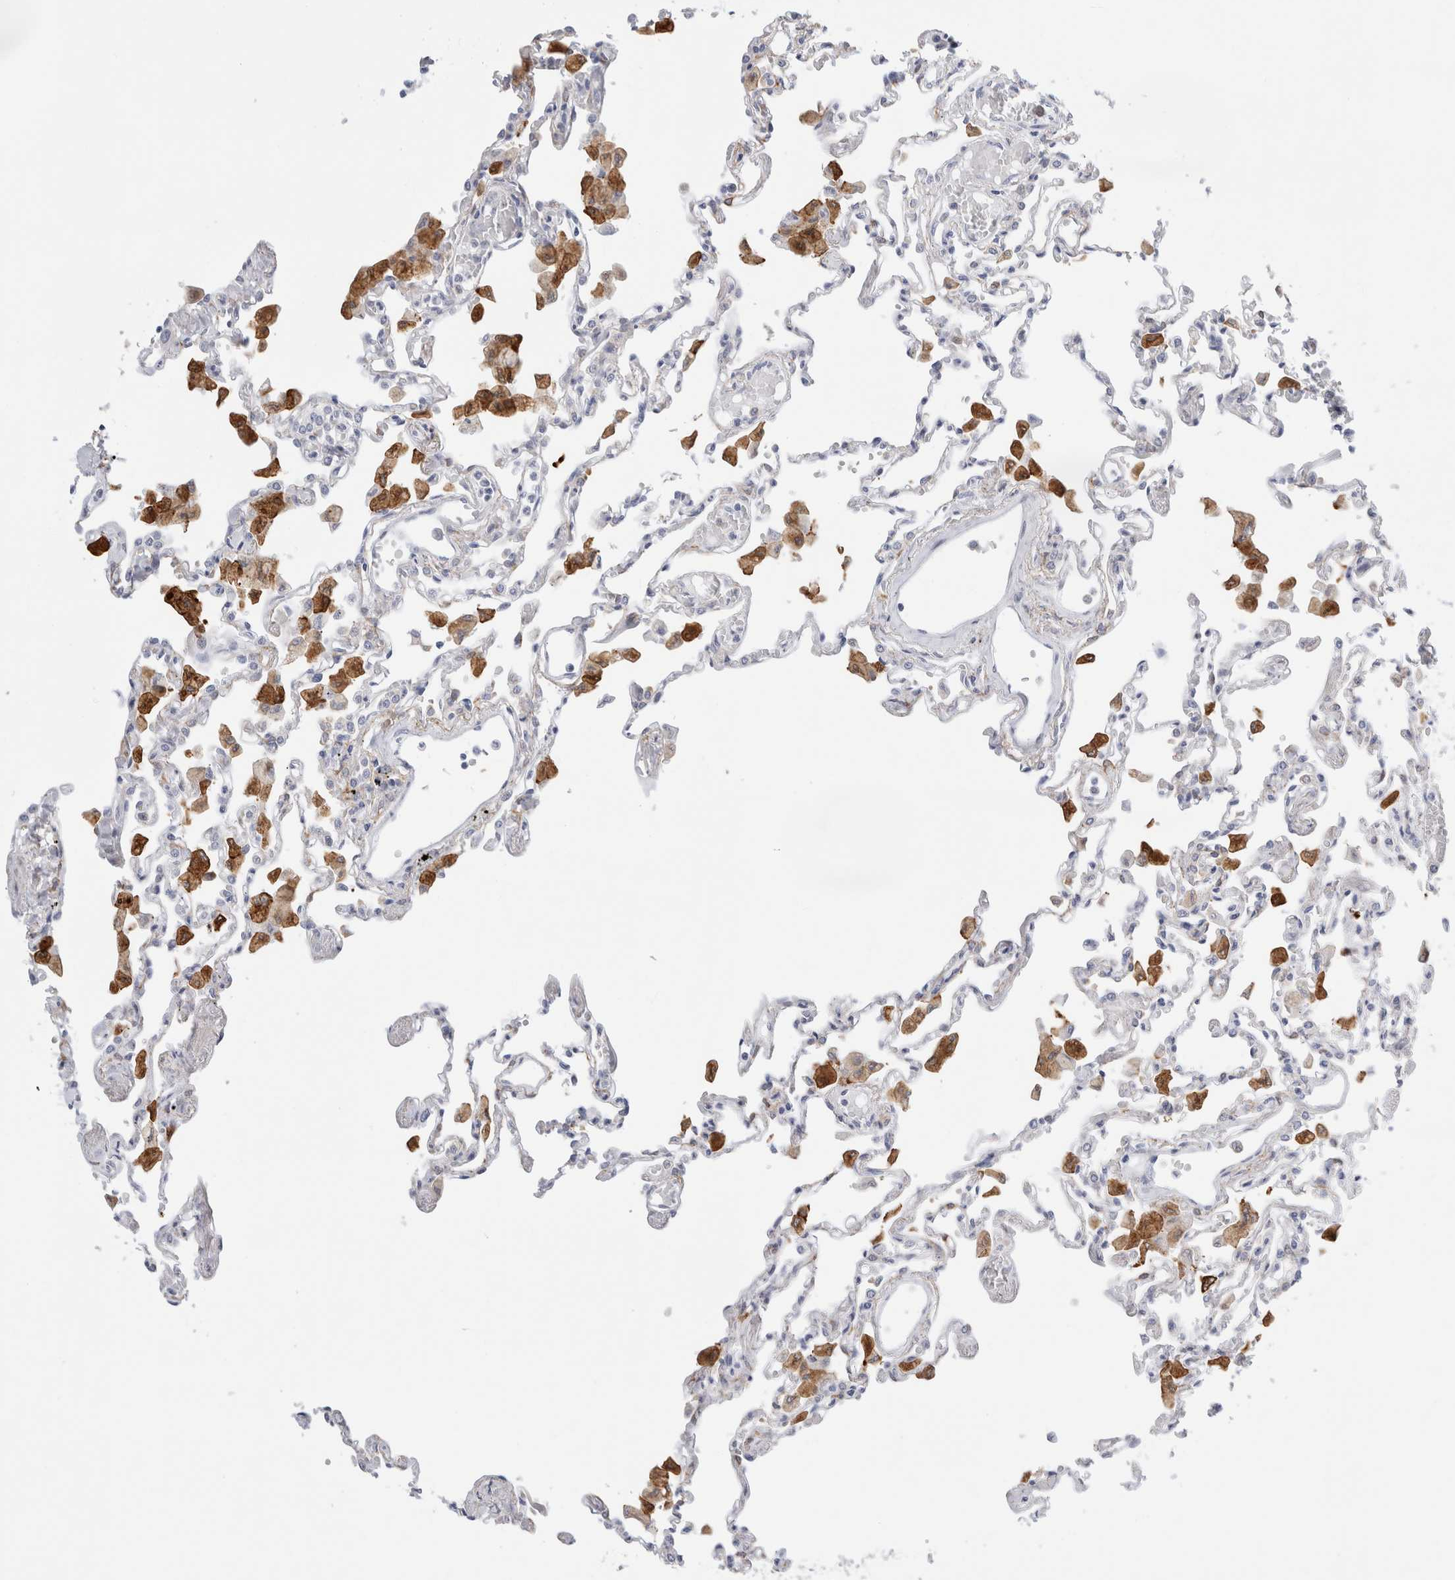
{"staining": {"intensity": "negative", "quantity": "none", "location": "none"}, "tissue": "lung", "cell_type": "Alveolar cells", "image_type": "normal", "snomed": [{"axis": "morphology", "description": "Normal tissue, NOS"}, {"axis": "topography", "description": "Bronchus"}, {"axis": "topography", "description": "Lung"}], "caption": "Protein analysis of benign lung reveals no significant expression in alveolar cells. (DAB (3,3'-diaminobenzidine) immunohistochemistry (IHC), high magnification).", "gene": "MUC15", "patient": {"sex": "female", "age": 49}}